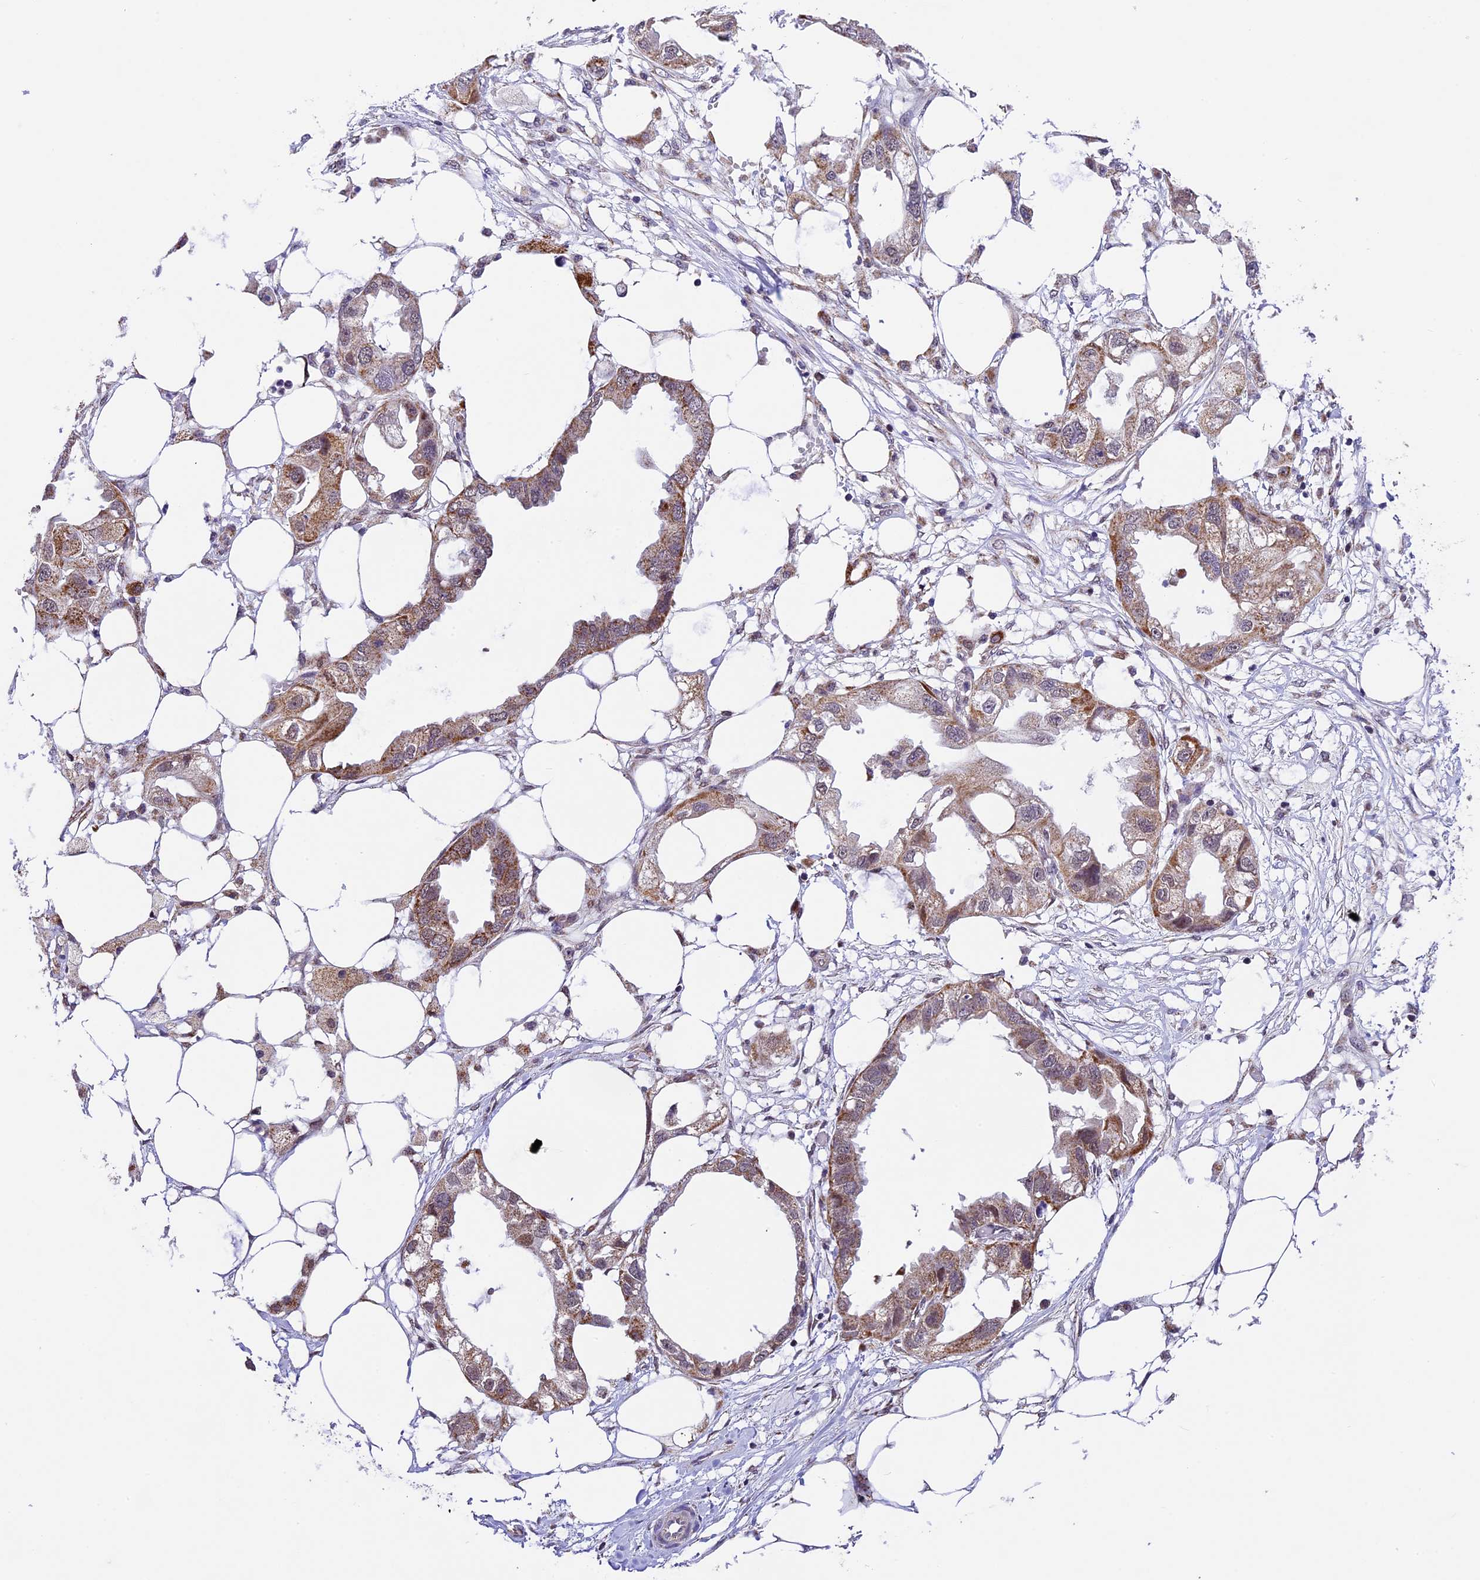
{"staining": {"intensity": "moderate", "quantity": "25%-75%", "location": "cytoplasmic/membranous"}, "tissue": "endometrial cancer", "cell_type": "Tumor cells", "image_type": "cancer", "snomed": [{"axis": "morphology", "description": "Adenocarcinoma, NOS"}, {"axis": "morphology", "description": "Adenocarcinoma, metastatic, NOS"}, {"axis": "topography", "description": "Adipose tissue"}, {"axis": "topography", "description": "Endometrium"}], "caption": "Immunohistochemistry of endometrial adenocarcinoma displays medium levels of moderate cytoplasmic/membranous expression in about 25%-75% of tumor cells. The staining was performed using DAB (3,3'-diaminobenzidine), with brown indicating positive protein expression. Nuclei are stained blue with hematoxylin.", "gene": "CARS2", "patient": {"sex": "female", "age": 67}}